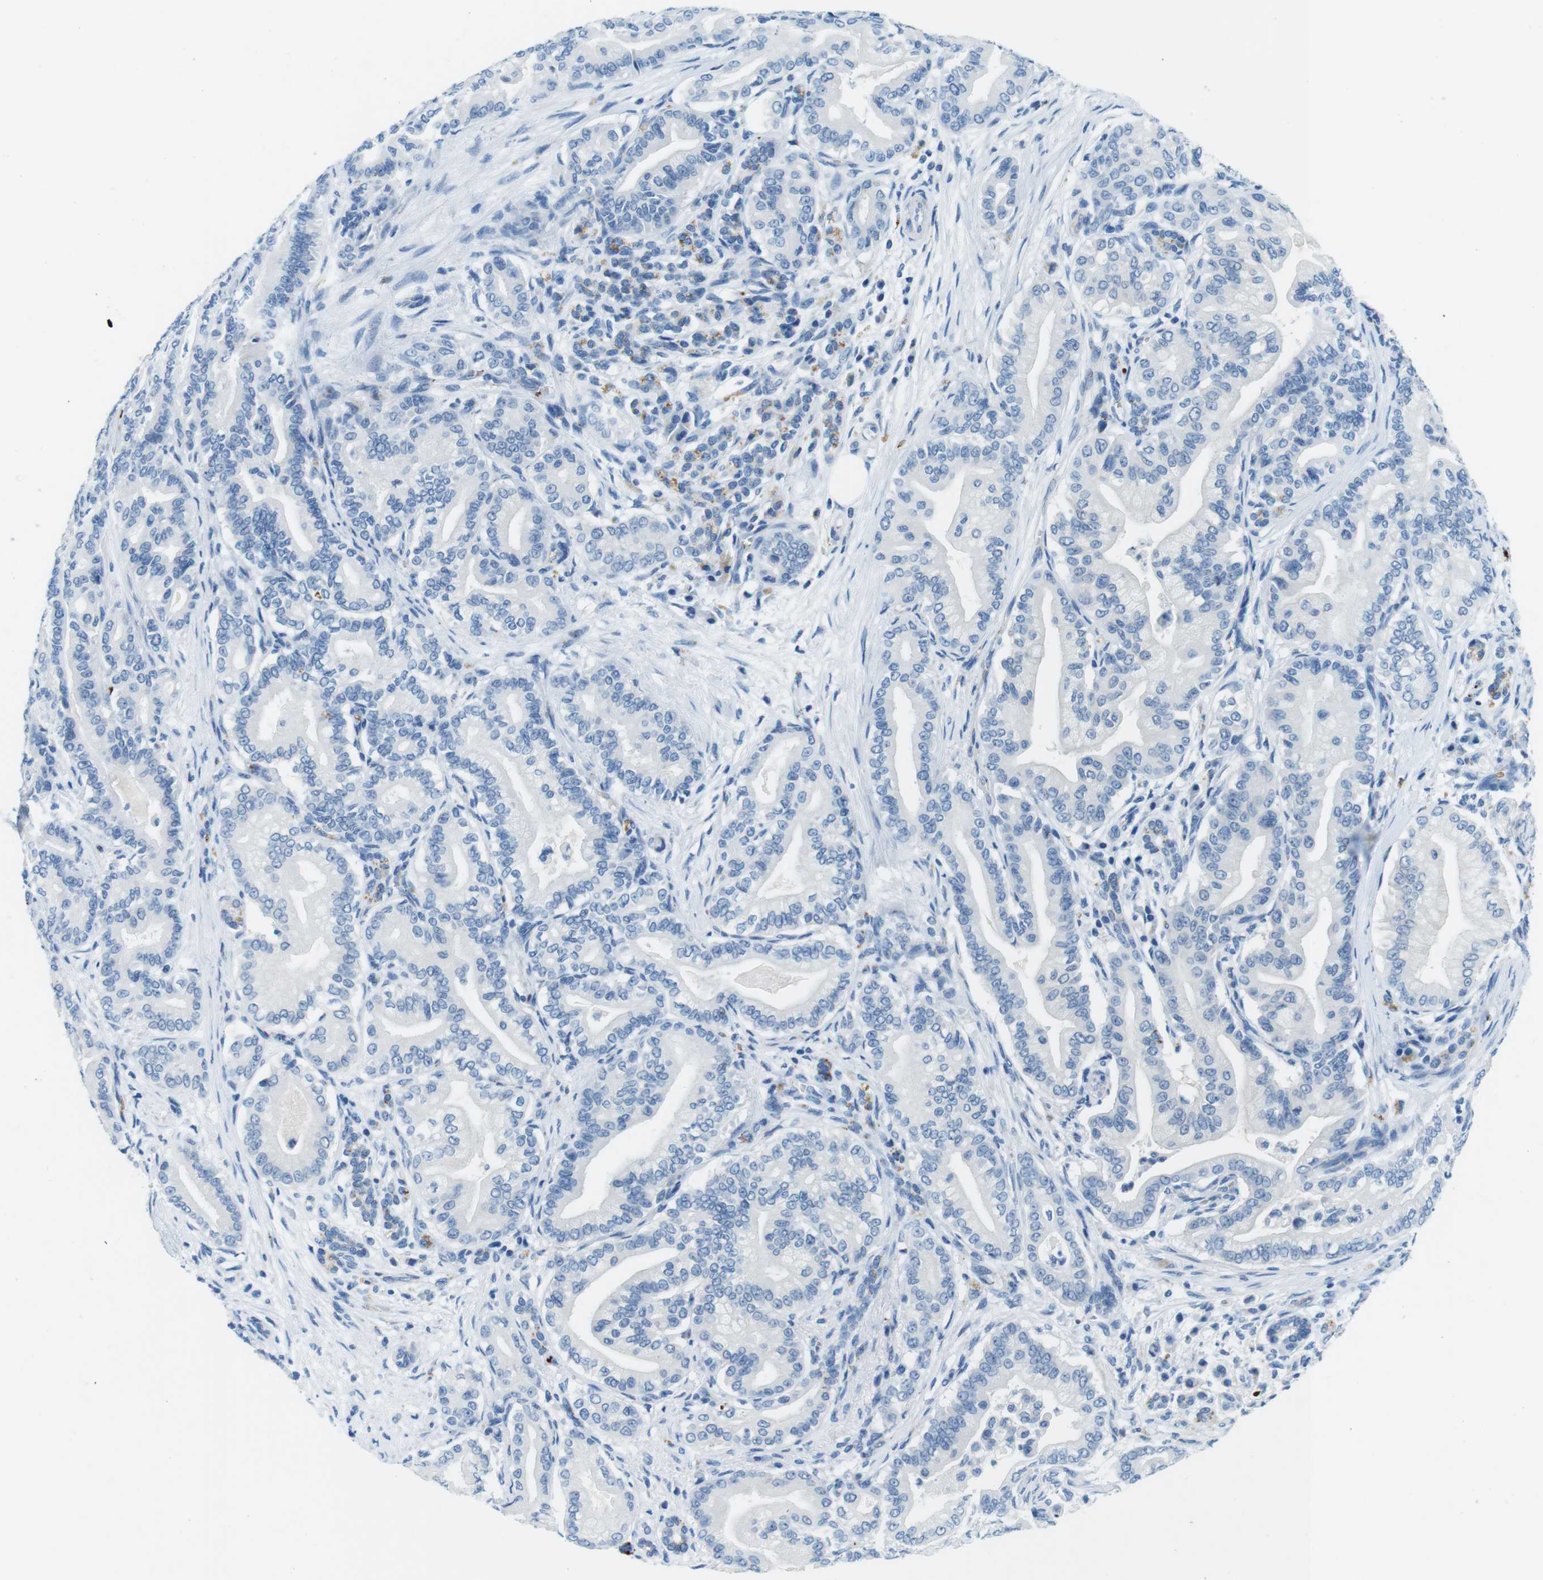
{"staining": {"intensity": "negative", "quantity": "none", "location": "none"}, "tissue": "pancreatic cancer", "cell_type": "Tumor cells", "image_type": "cancer", "snomed": [{"axis": "morphology", "description": "Normal tissue, NOS"}, {"axis": "morphology", "description": "Adenocarcinoma, NOS"}, {"axis": "topography", "description": "Pancreas"}], "caption": "Immunohistochemistry (IHC) micrograph of neoplastic tissue: human adenocarcinoma (pancreatic) stained with DAB (3,3'-diaminobenzidine) shows no significant protein expression in tumor cells.", "gene": "TFAP2C", "patient": {"sex": "male", "age": 63}}